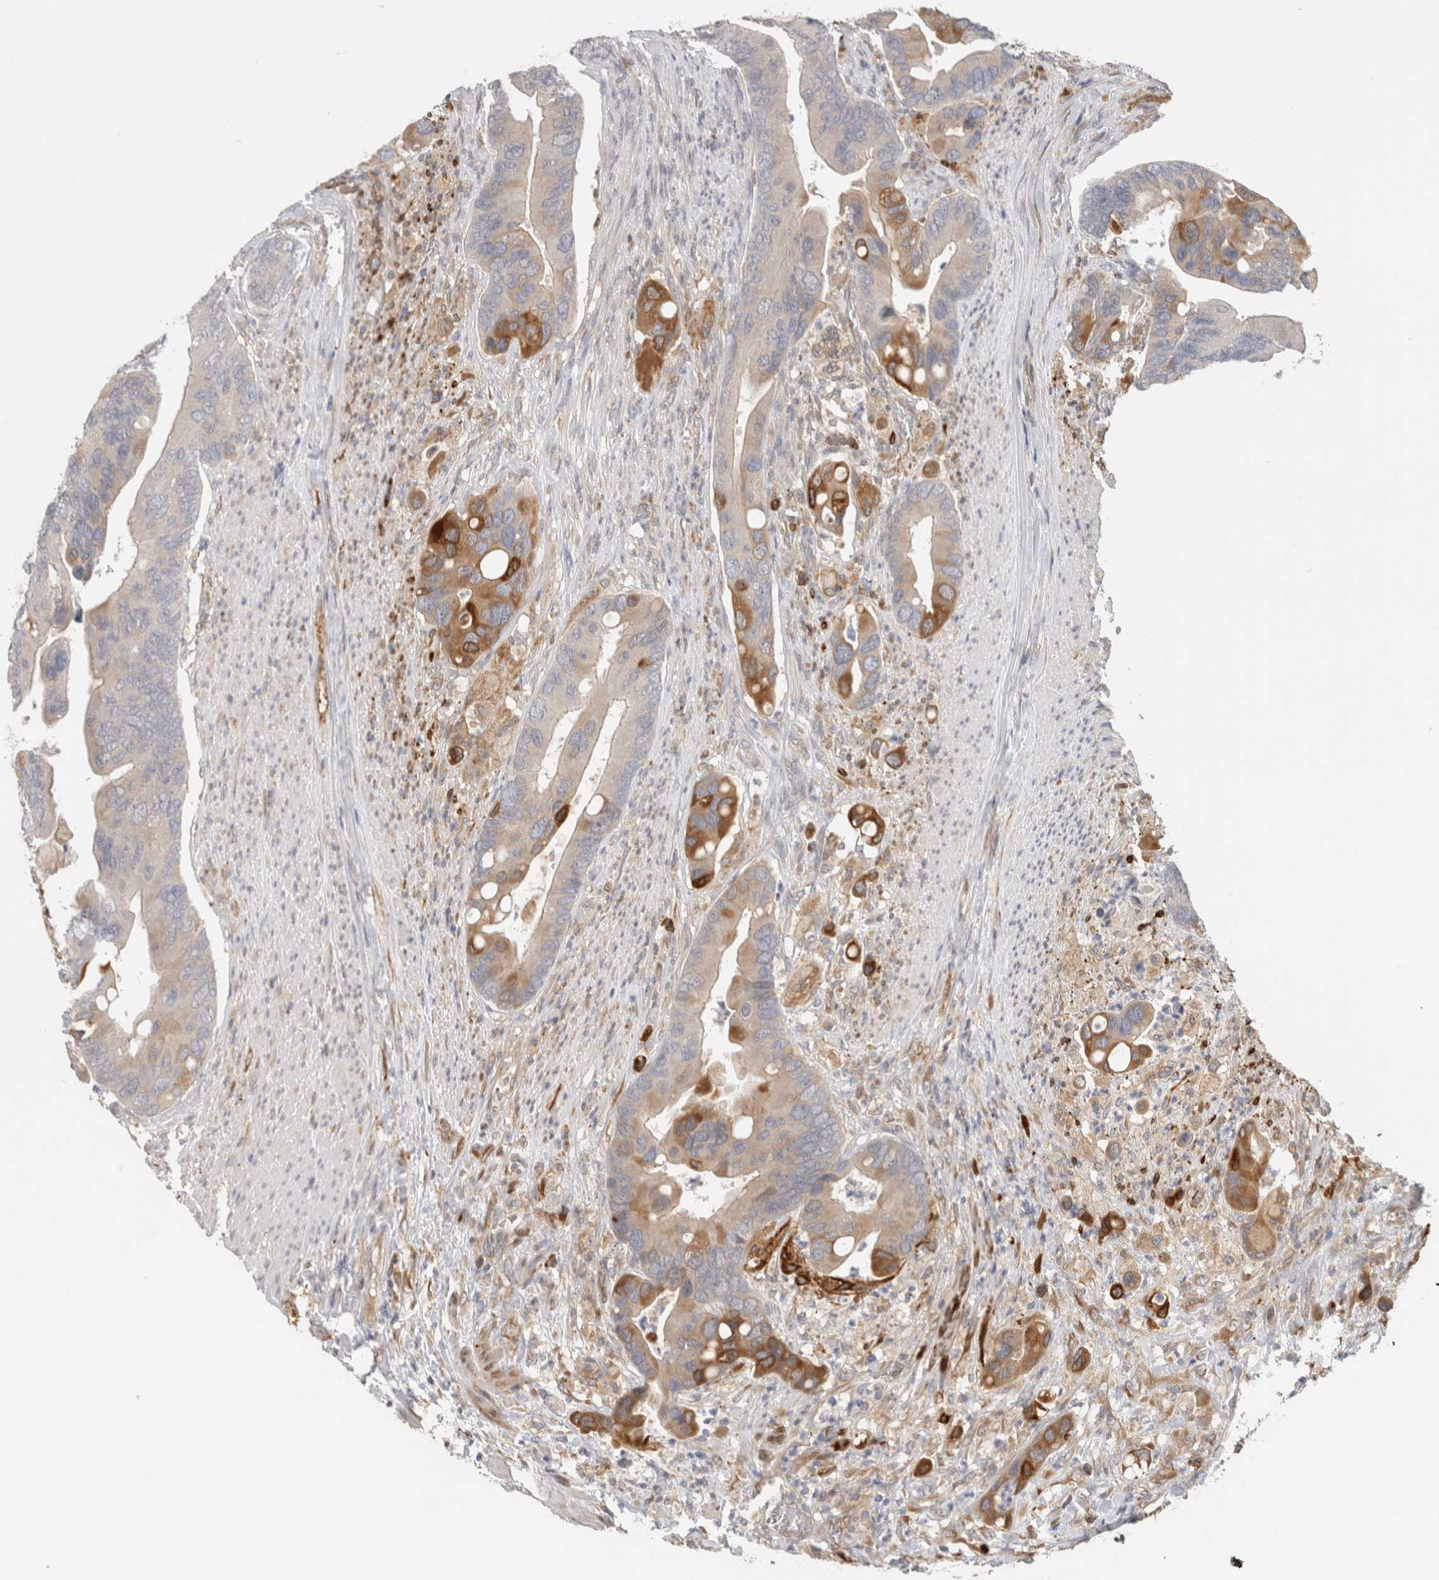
{"staining": {"intensity": "moderate", "quantity": "25%-75%", "location": "cytoplasmic/membranous"}, "tissue": "colorectal cancer", "cell_type": "Tumor cells", "image_type": "cancer", "snomed": [{"axis": "morphology", "description": "Adenocarcinoma, NOS"}, {"axis": "topography", "description": "Rectum"}], "caption": "Colorectal cancer (adenocarcinoma) stained with IHC shows moderate cytoplasmic/membranous staining in approximately 25%-75% of tumor cells.", "gene": "APOL2", "patient": {"sex": "female", "age": 57}}